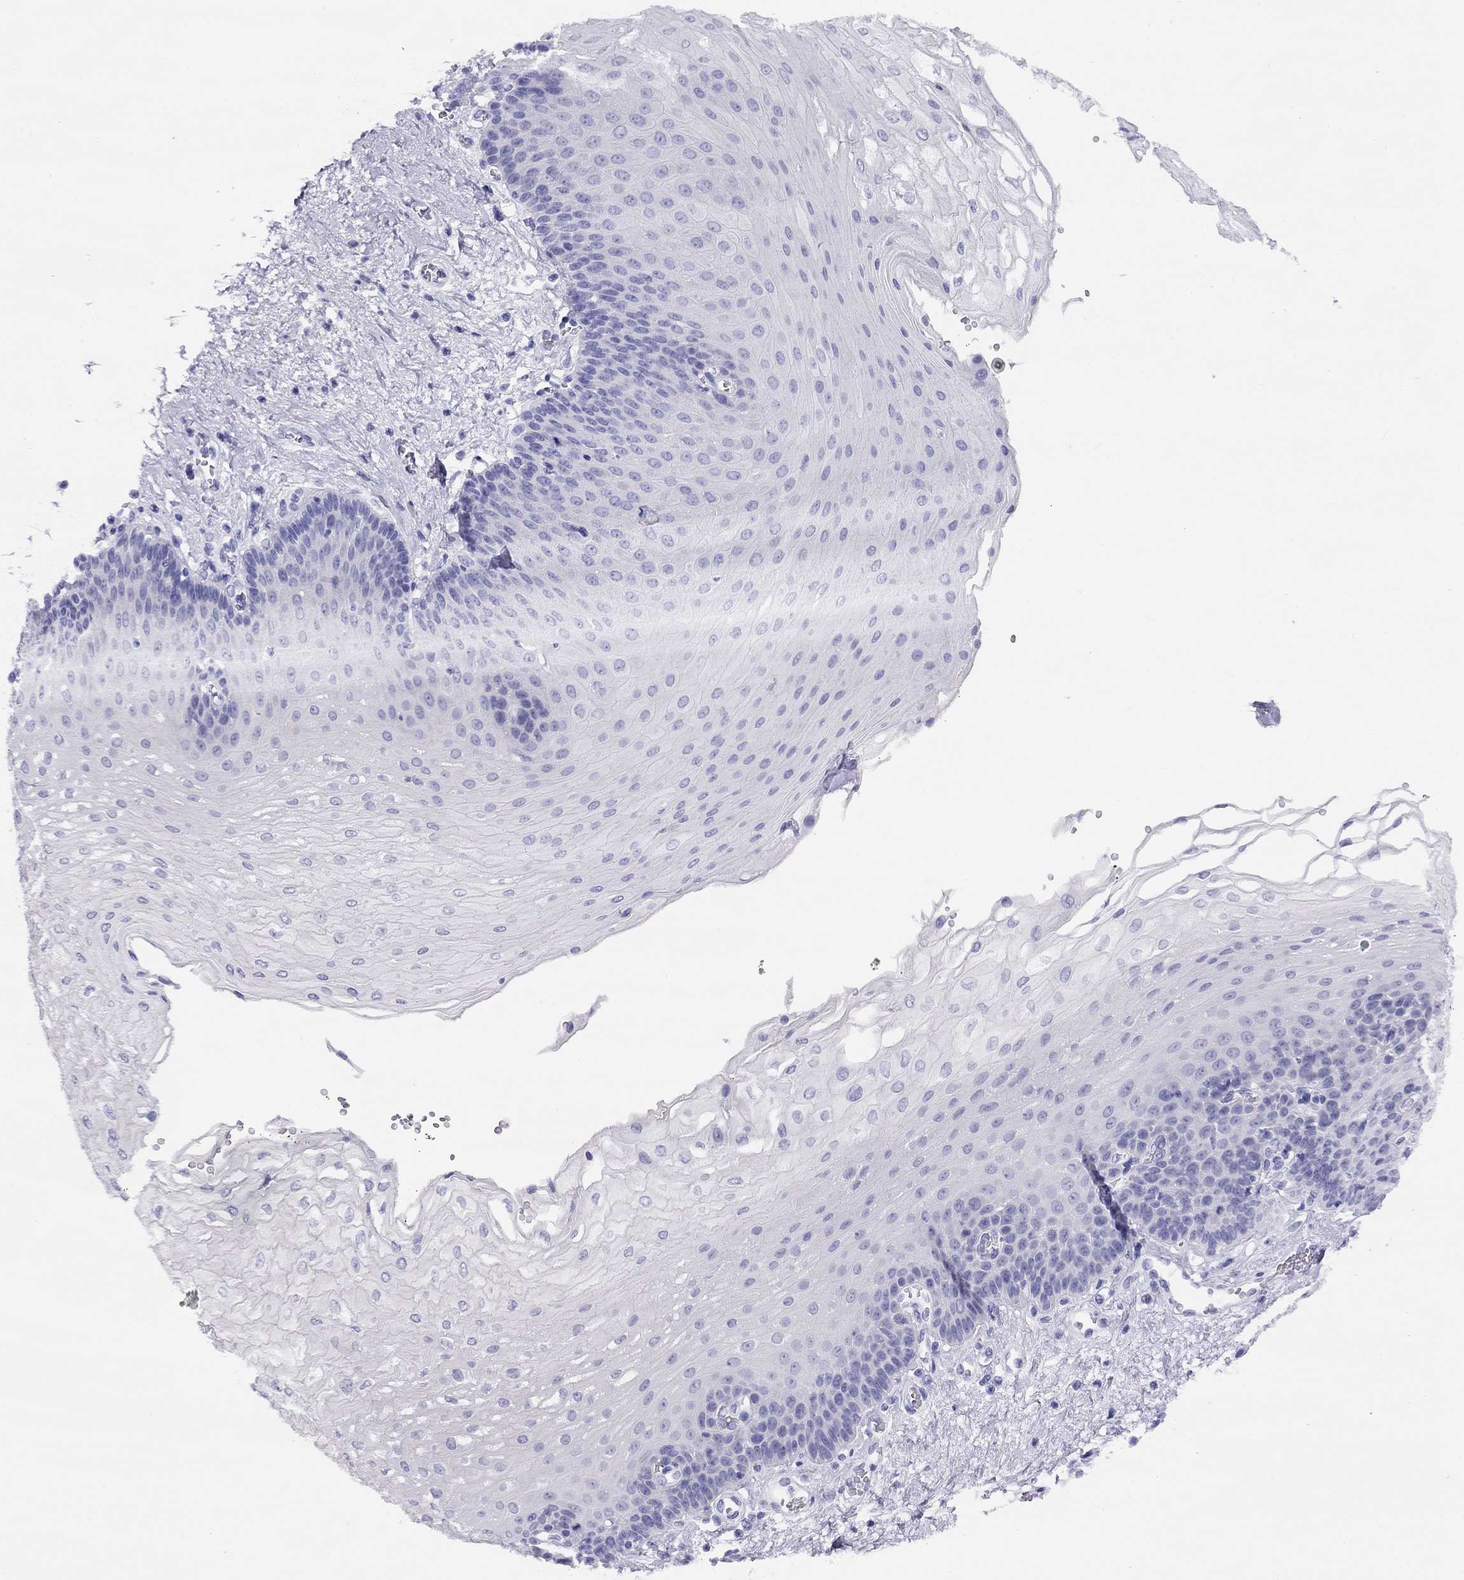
{"staining": {"intensity": "negative", "quantity": "none", "location": "none"}, "tissue": "esophagus", "cell_type": "Squamous epithelial cells", "image_type": "normal", "snomed": [{"axis": "morphology", "description": "Normal tissue, NOS"}, {"axis": "topography", "description": "Esophagus"}], "caption": "IHC of normal human esophagus shows no staining in squamous epithelial cells. Nuclei are stained in blue.", "gene": "LRIT2", "patient": {"sex": "female", "age": 62}}